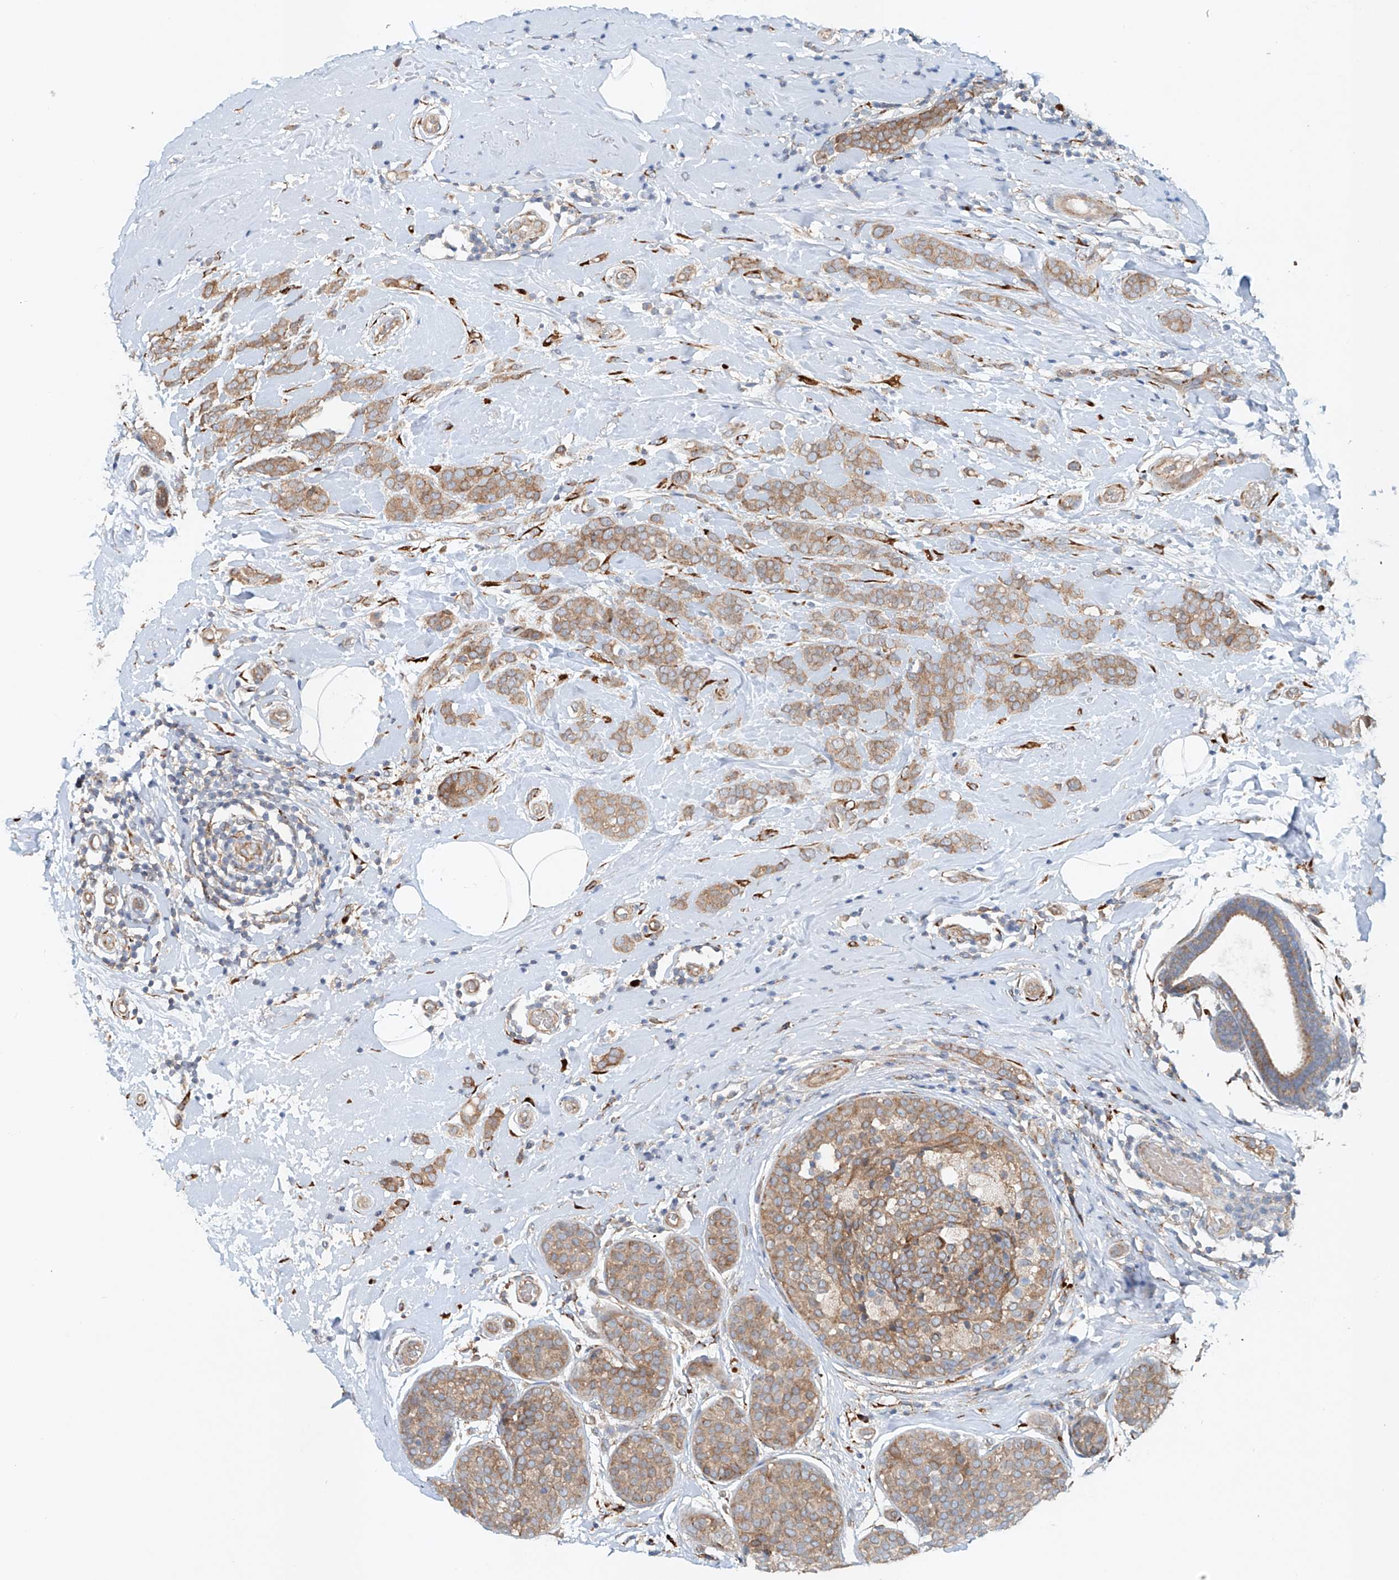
{"staining": {"intensity": "moderate", "quantity": ">75%", "location": "cytoplasmic/membranous"}, "tissue": "breast cancer", "cell_type": "Tumor cells", "image_type": "cancer", "snomed": [{"axis": "morphology", "description": "Lobular carcinoma, in situ"}, {"axis": "morphology", "description": "Lobular carcinoma"}, {"axis": "topography", "description": "Breast"}], "caption": "The micrograph demonstrates staining of breast lobular carcinoma, revealing moderate cytoplasmic/membranous protein positivity (brown color) within tumor cells.", "gene": "SNAP29", "patient": {"sex": "female", "age": 41}}